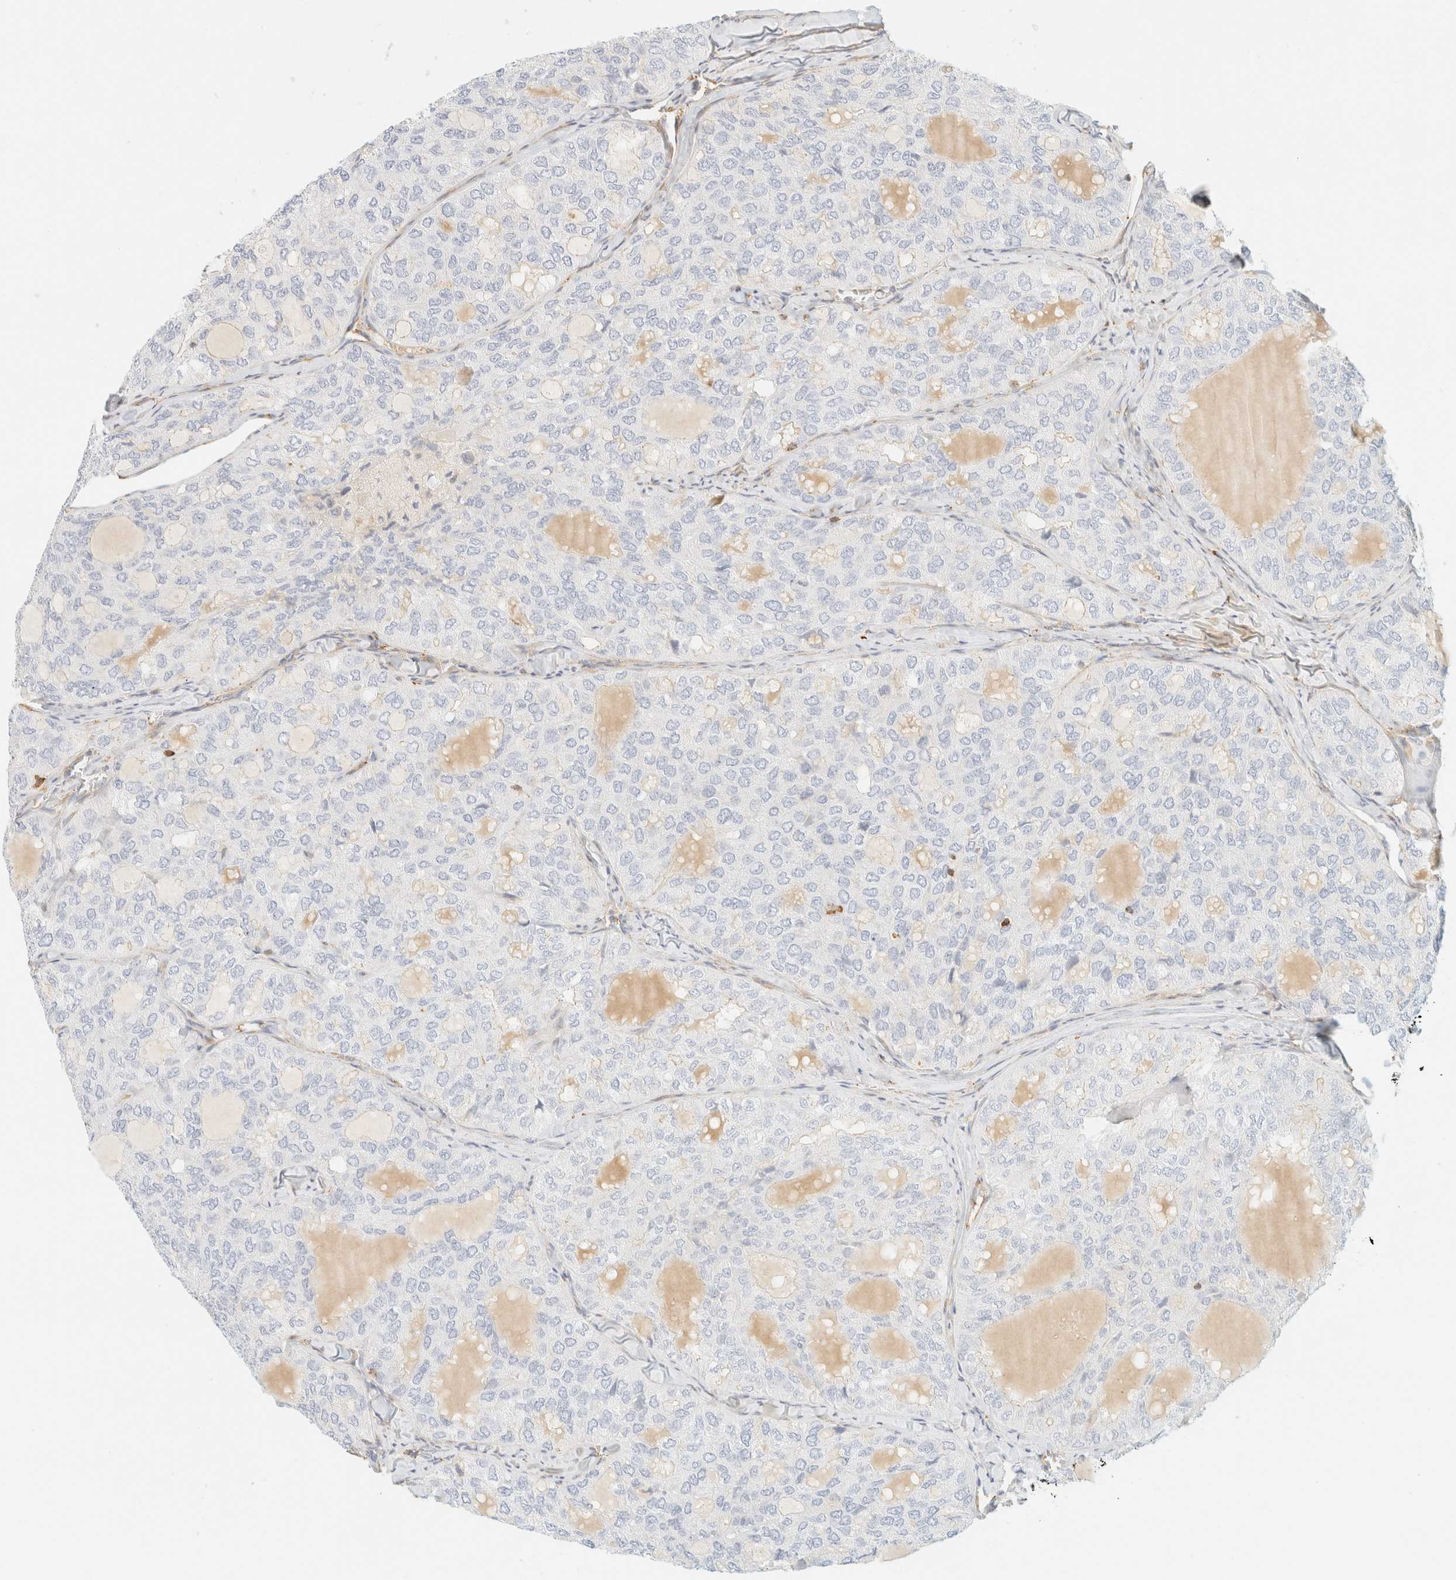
{"staining": {"intensity": "negative", "quantity": "none", "location": "none"}, "tissue": "thyroid cancer", "cell_type": "Tumor cells", "image_type": "cancer", "snomed": [{"axis": "morphology", "description": "Follicular adenoma carcinoma, NOS"}, {"axis": "topography", "description": "Thyroid gland"}], "caption": "Immunohistochemistry photomicrograph of thyroid follicular adenoma carcinoma stained for a protein (brown), which shows no expression in tumor cells. (Brightfield microscopy of DAB (3,3'-diaminobenzidine) immunohistochemistry at high magnification).", "gene": "OTOP2", "patient": {"sex": "male", "age": 75}}